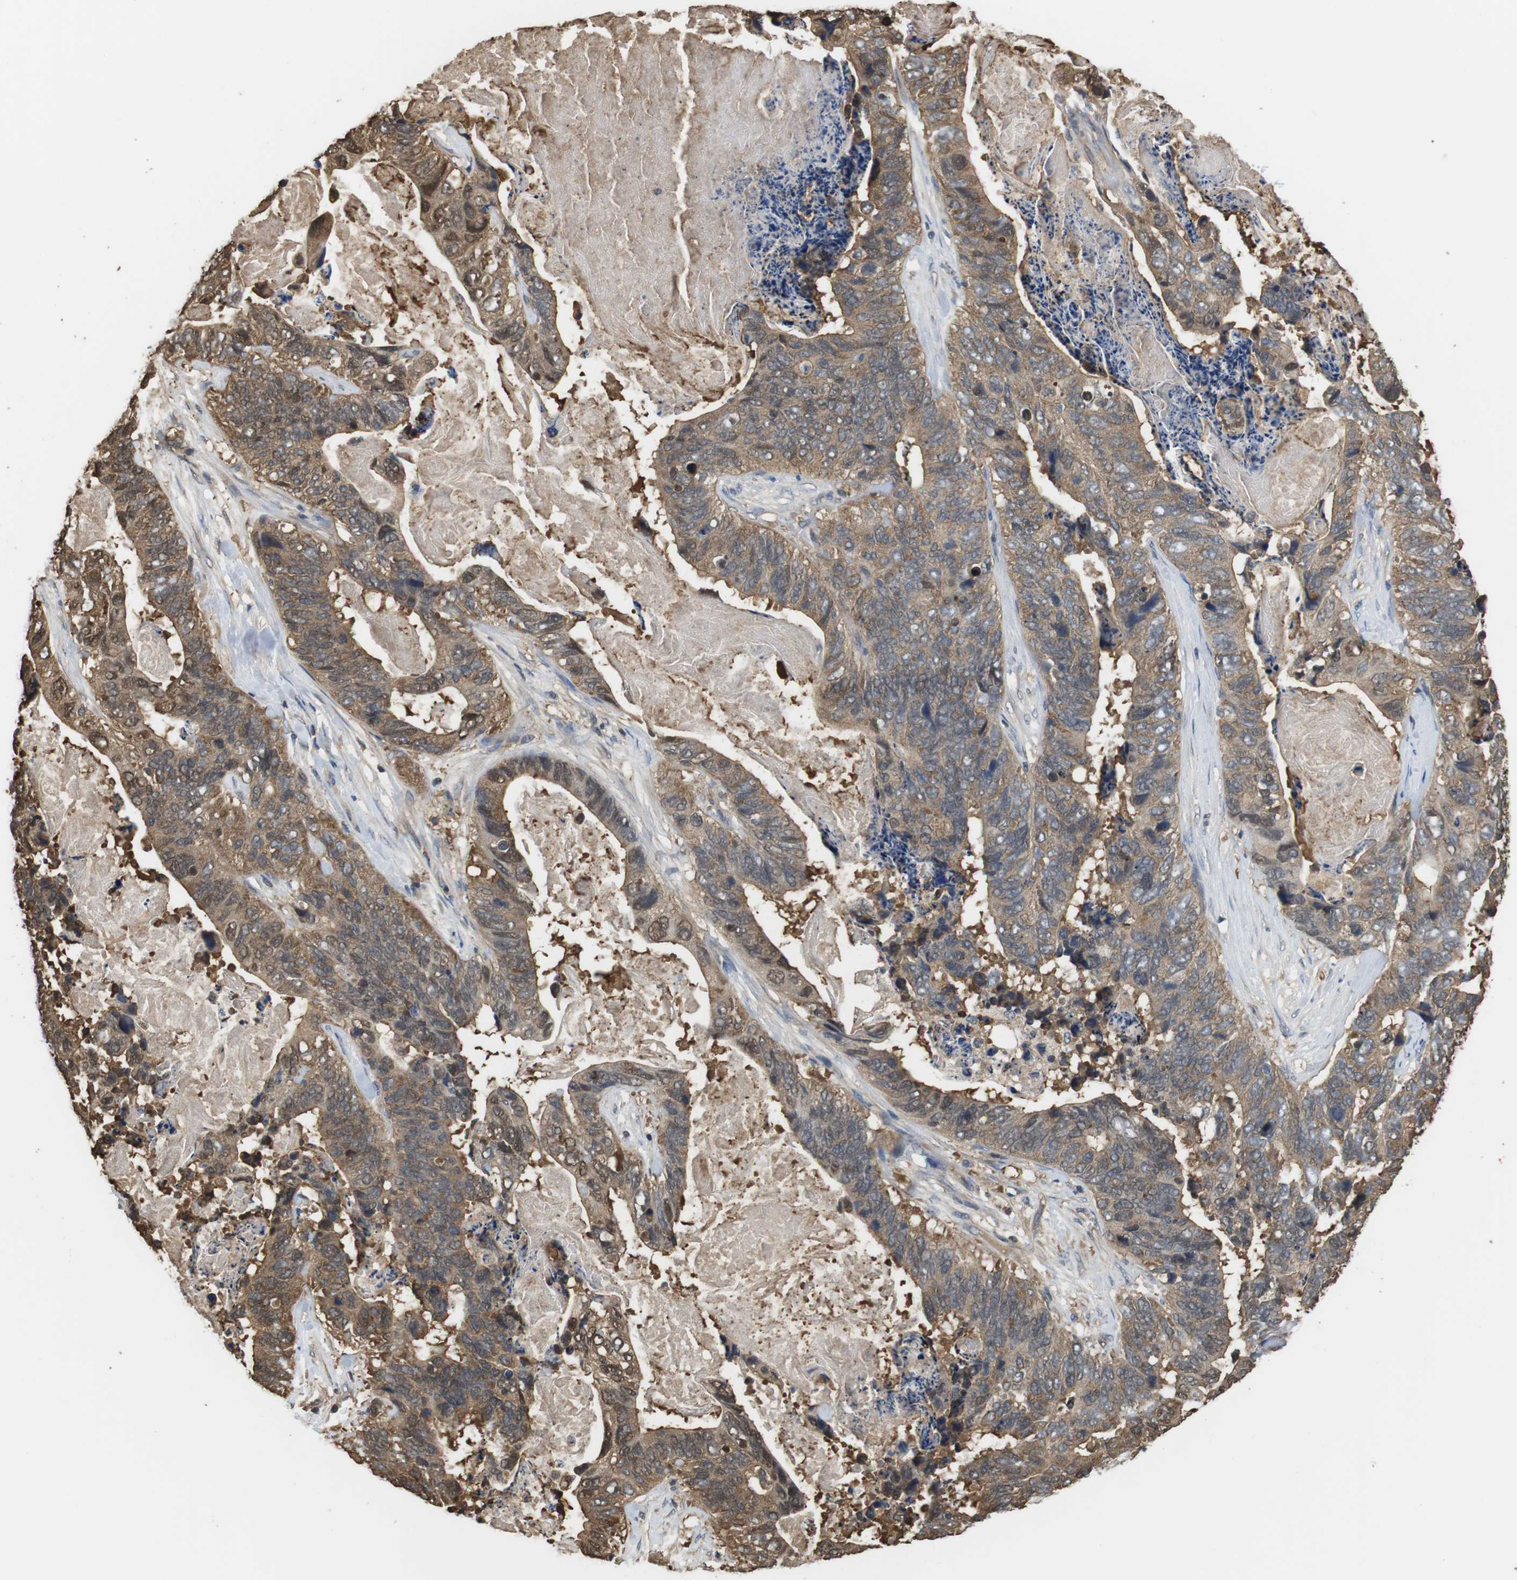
{"staining": {"intensity": "moderate", "quantity": ">75%", "location": "cytoplasmic/membranous,nuclear"}, "tissue": "stomach cancer", "cell_type": "Tumor cells", "image_type": "cancer", "snomed": [{"axis": "morphology", "description": "Adenocarcinoma, NOS"}, {"axis": "topography", "description": "Stomach"}], "caption": "The micrograph exhibits a brown stain indicating the presence of a protein in the cytoplasmic/membranous and nuclear of tumor cells in stomach cancer (adenocarcinoma). The staining was performed using DAB (3,3'-diaminobenzidine), with brown indicating positive protein expression. Nuclei are stained blue with hematoxylin.", "gene": "LDHA", "patient": {"sex": "female", "age": 89}}